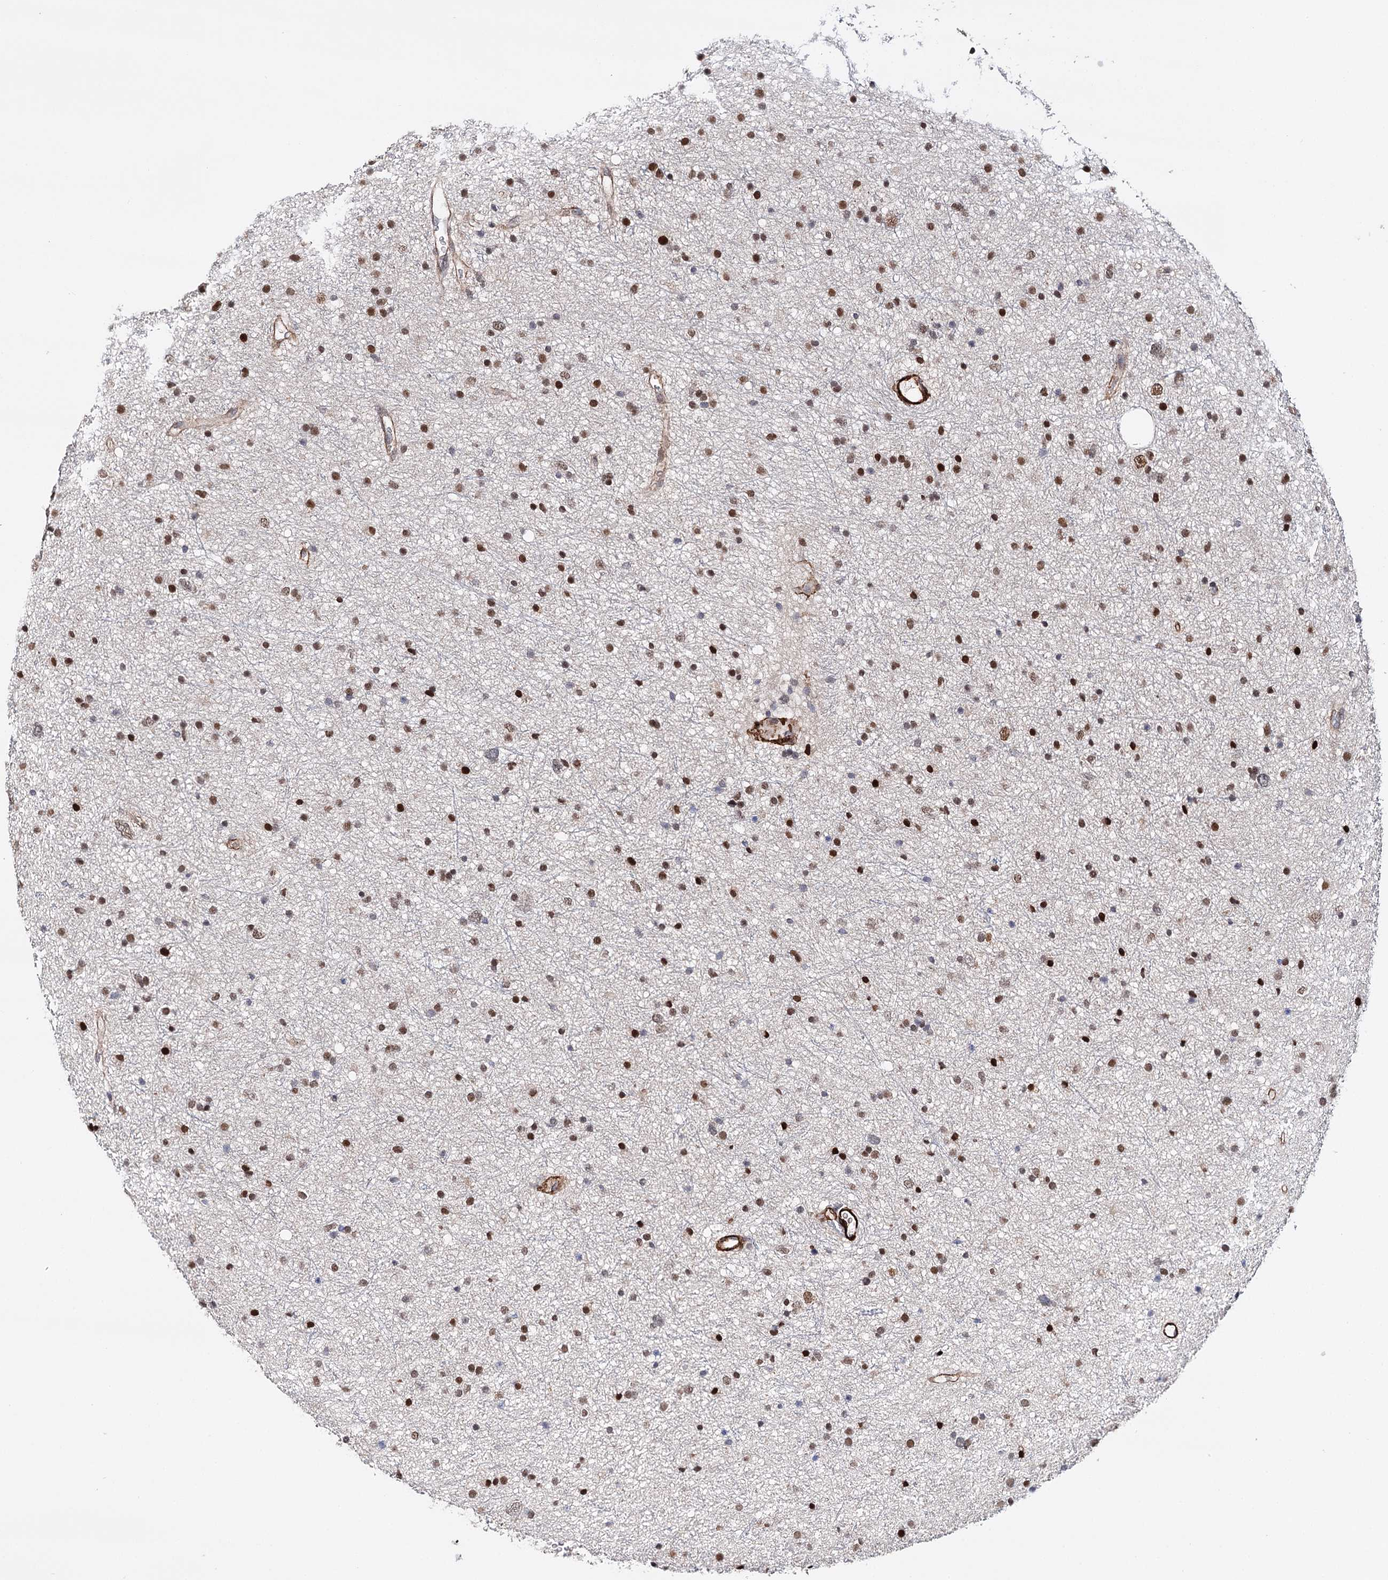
{"staining": {"intensity": "moderate", "quantity": ">75%", "location": "nuclear"}, "tissue": "glioma", "cell_type": "Tumor cells", "image_type": "cancer", "snomed": [{"axis": "morphology", "description": "Glioma, malignant, Low grade"}, {"axis": "topography", "description": "Cerebral cortex"}], "caption": "Immunohistochemical staining of malignant glioma (low-grade) shows medium levels of moderate nuclear positivity in approximately >75% of tumor cells. Immunohistochemistry (ihc) stains the protein of interest in brown and the nuclei are stained blue.", "gene": "CFAP46", "patient": {"sex": "female", "age": 39}}